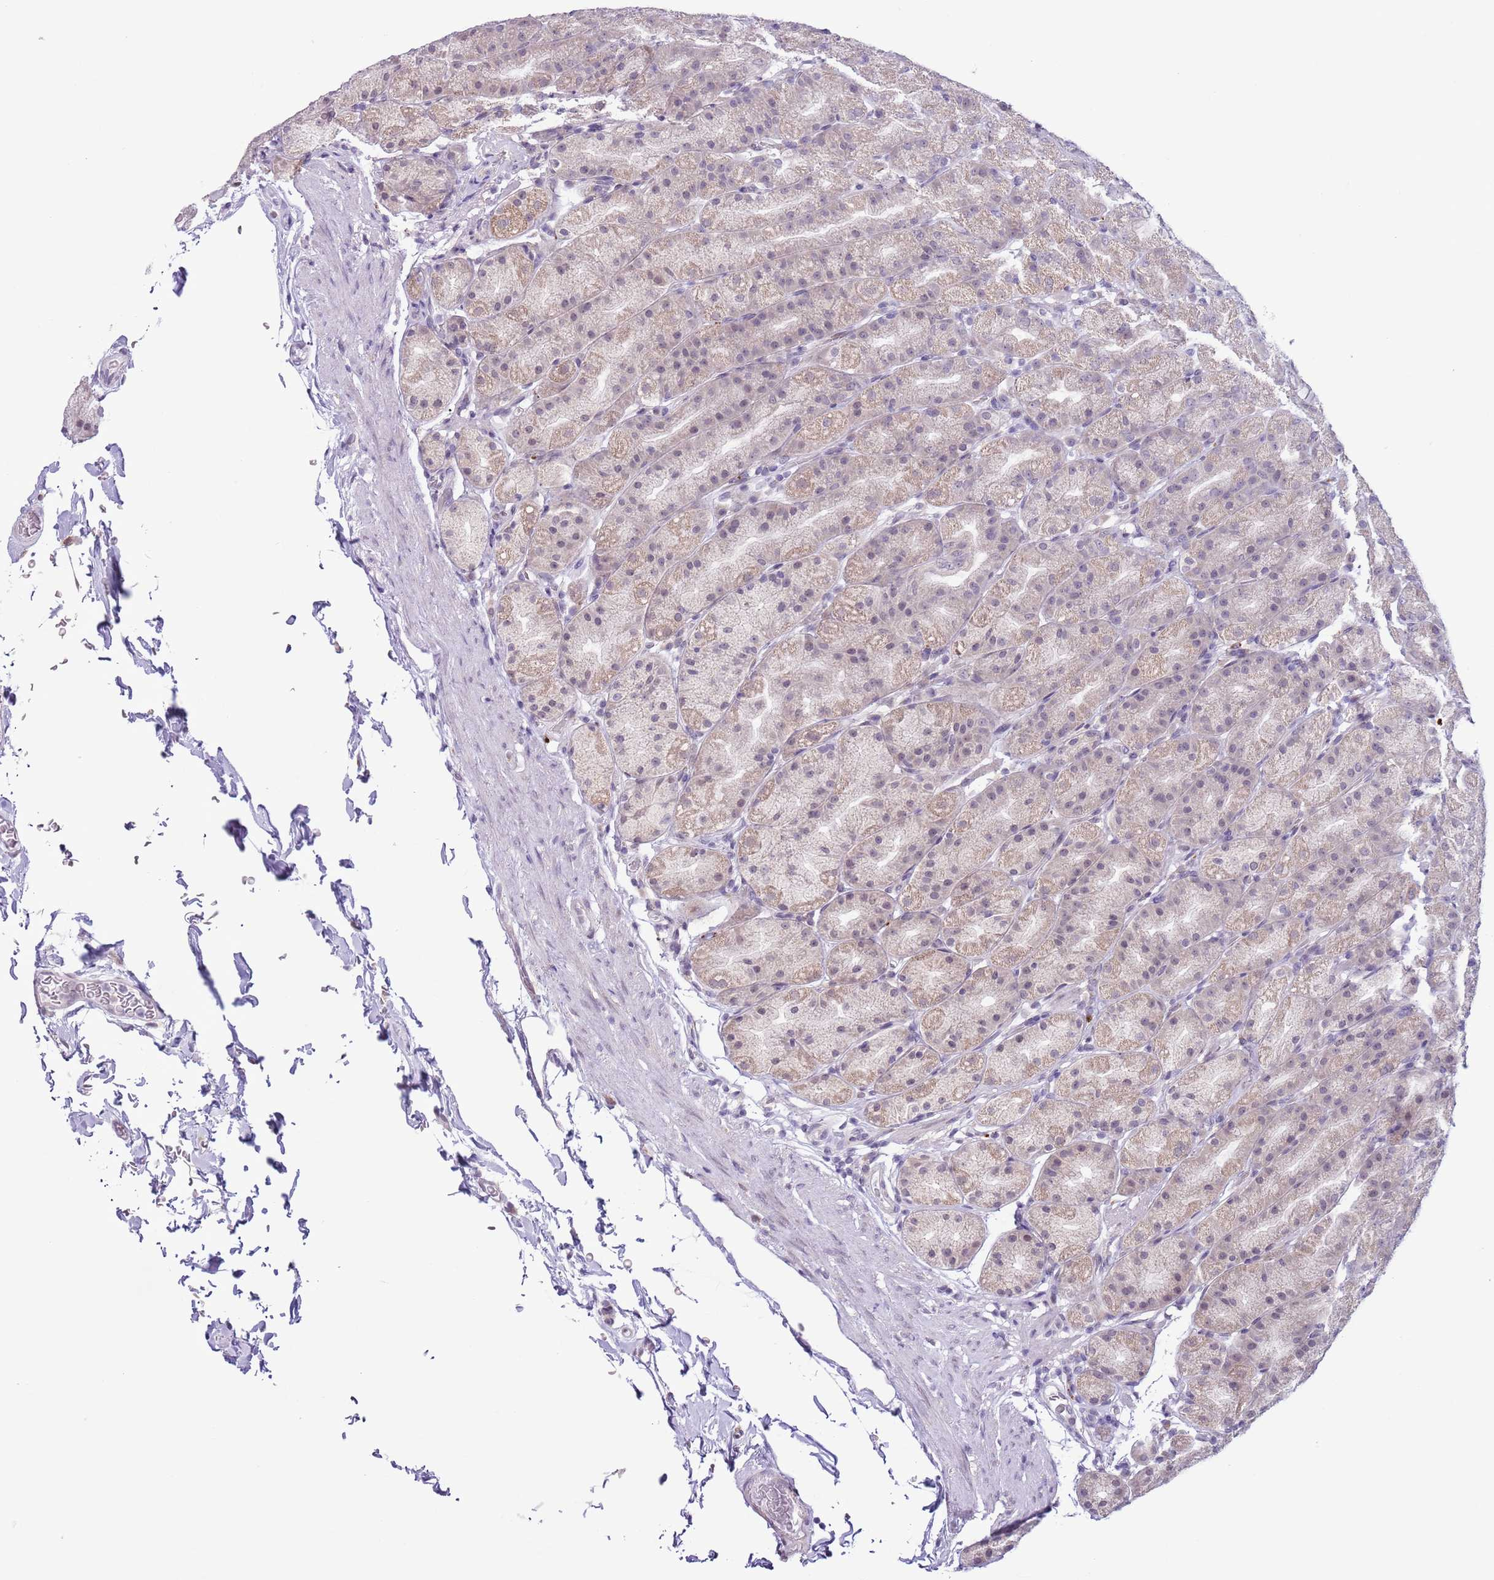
{"staining": {"intensity": "moderate", "quantity": "25%-75%", "location": "cytoplasmic/membranous,nuclear"}, "tissue": "stomach", "cell_type": "Glandular cells", "image_type": "normal", "snomed": [{"axis": "morphology", "description": "Normal tissue, NOS"}, {"axis": "topography", "description": "Stomach, upper"}, {"axis": "topography", "description": "Stomach"}], "caption": "Immunohistochemistry (IHC) image of benign stomach: stomach stained using immunohistochemistry demonstrates medium levels of moderate protein expression localized specifically in the cytoplasmic/membranous,nuclear of glandular cells, appearing as a cytoplasmic/membranous,nuclear brown color.", "gene": "ZNF576", "patient": {"sex": "male", "age": 68}}